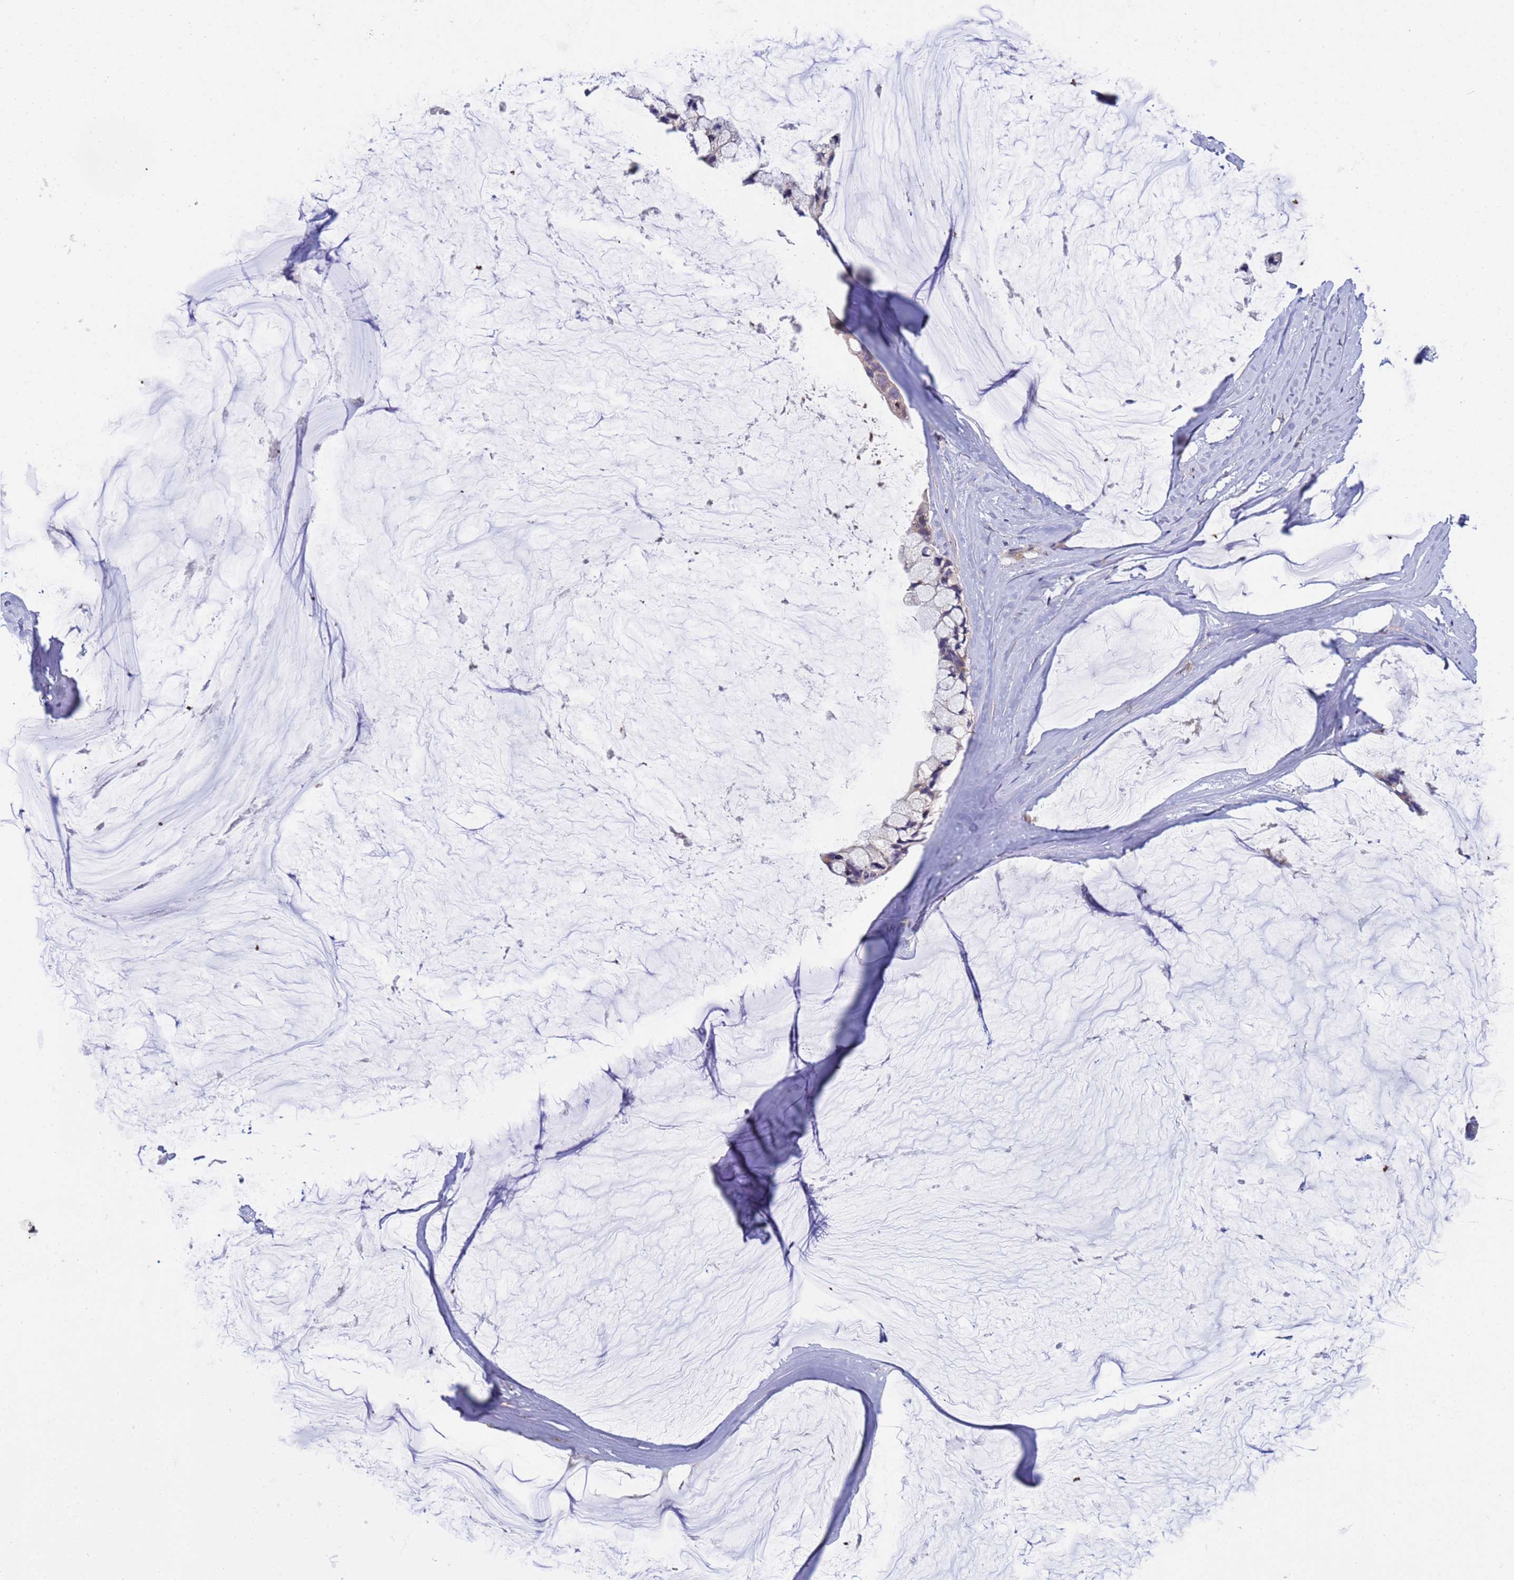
{"staining": {"intensity": "negative", "quantity": "none", "location": "none"}, "tissue": "ovarian cancer", "cell_type": "Tumor cells", "image_type": "cancer", "snomed": [{"axis": "morphology", "description": "Cystadenocarcinoma, mucinous, NOS"}, {"axis": "topography", "description": "Ovary"}], "caption": "Tumor cells are negative for brown protein staining in ovarian cancer (mucinous cystadenocarcinoma).", "gene": "PARP16", "patient": {"sex": "female", "age": 39}}